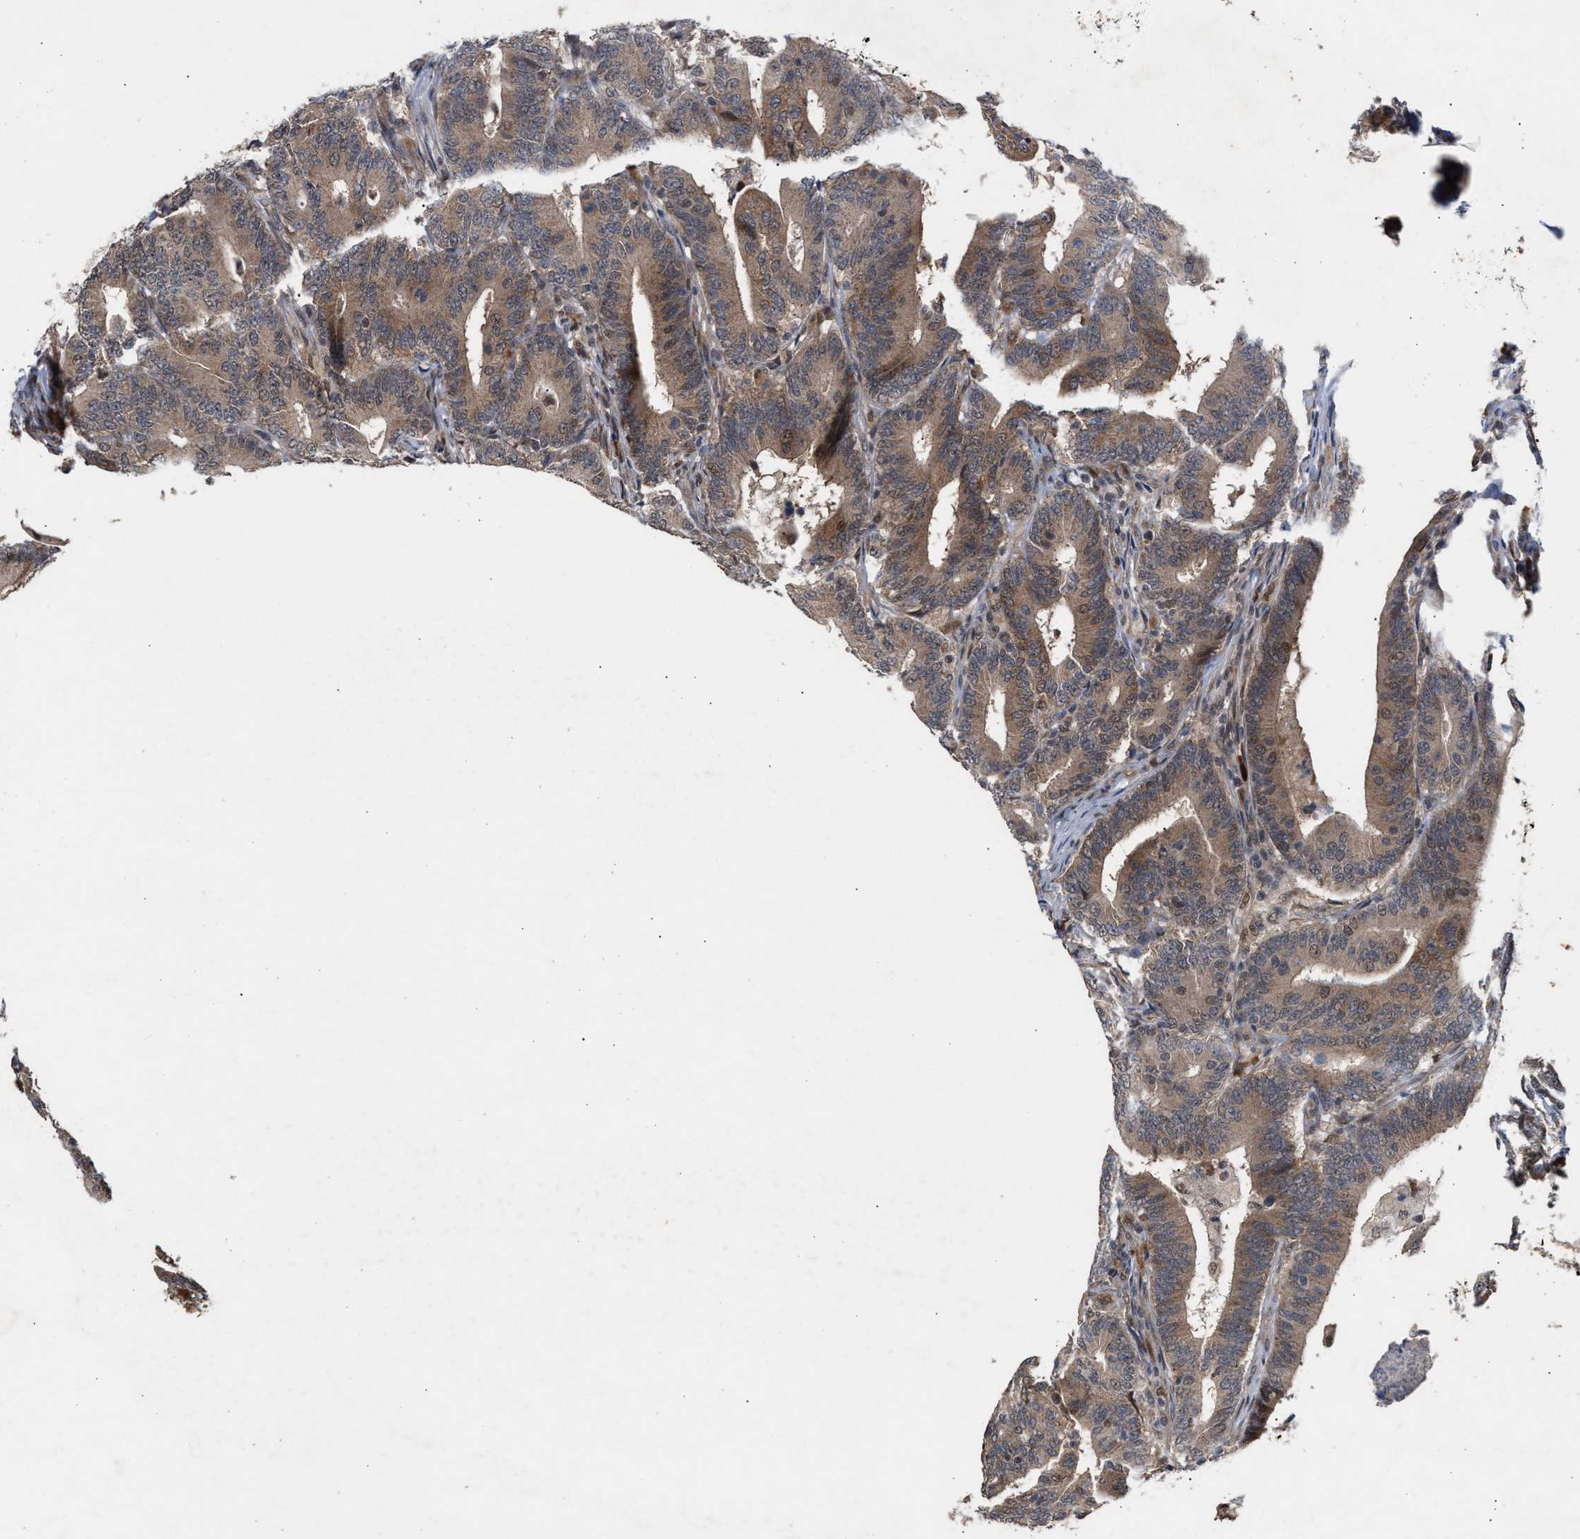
{"staining": {"intensity": "moderate", "quantity": ">75%", "location": "cytoplasmic/membranous"}, "tissue": "colorectal cancer", "cell_type": "Tumor cells", "image_type": "cancer", "snomed": [{"axis": "morphology", "description": "Adenocarcinoma, NOS"}, {"axis": "topography", "description": "Colon"}], "caption": "Immunohistochemistry (IHC) micrograph of neoplastic tissue: human adenocarcinoma (colorectal) stained using immunohistochemistry displays medium levels of moderate protein expression localized specifically in the cytoplasmic/membranous of tumor cells, appearing as a cytoplasmic/membranous brown color.", "gene": "MKNK2", "patient": {"sex": "female", "age": 66}}